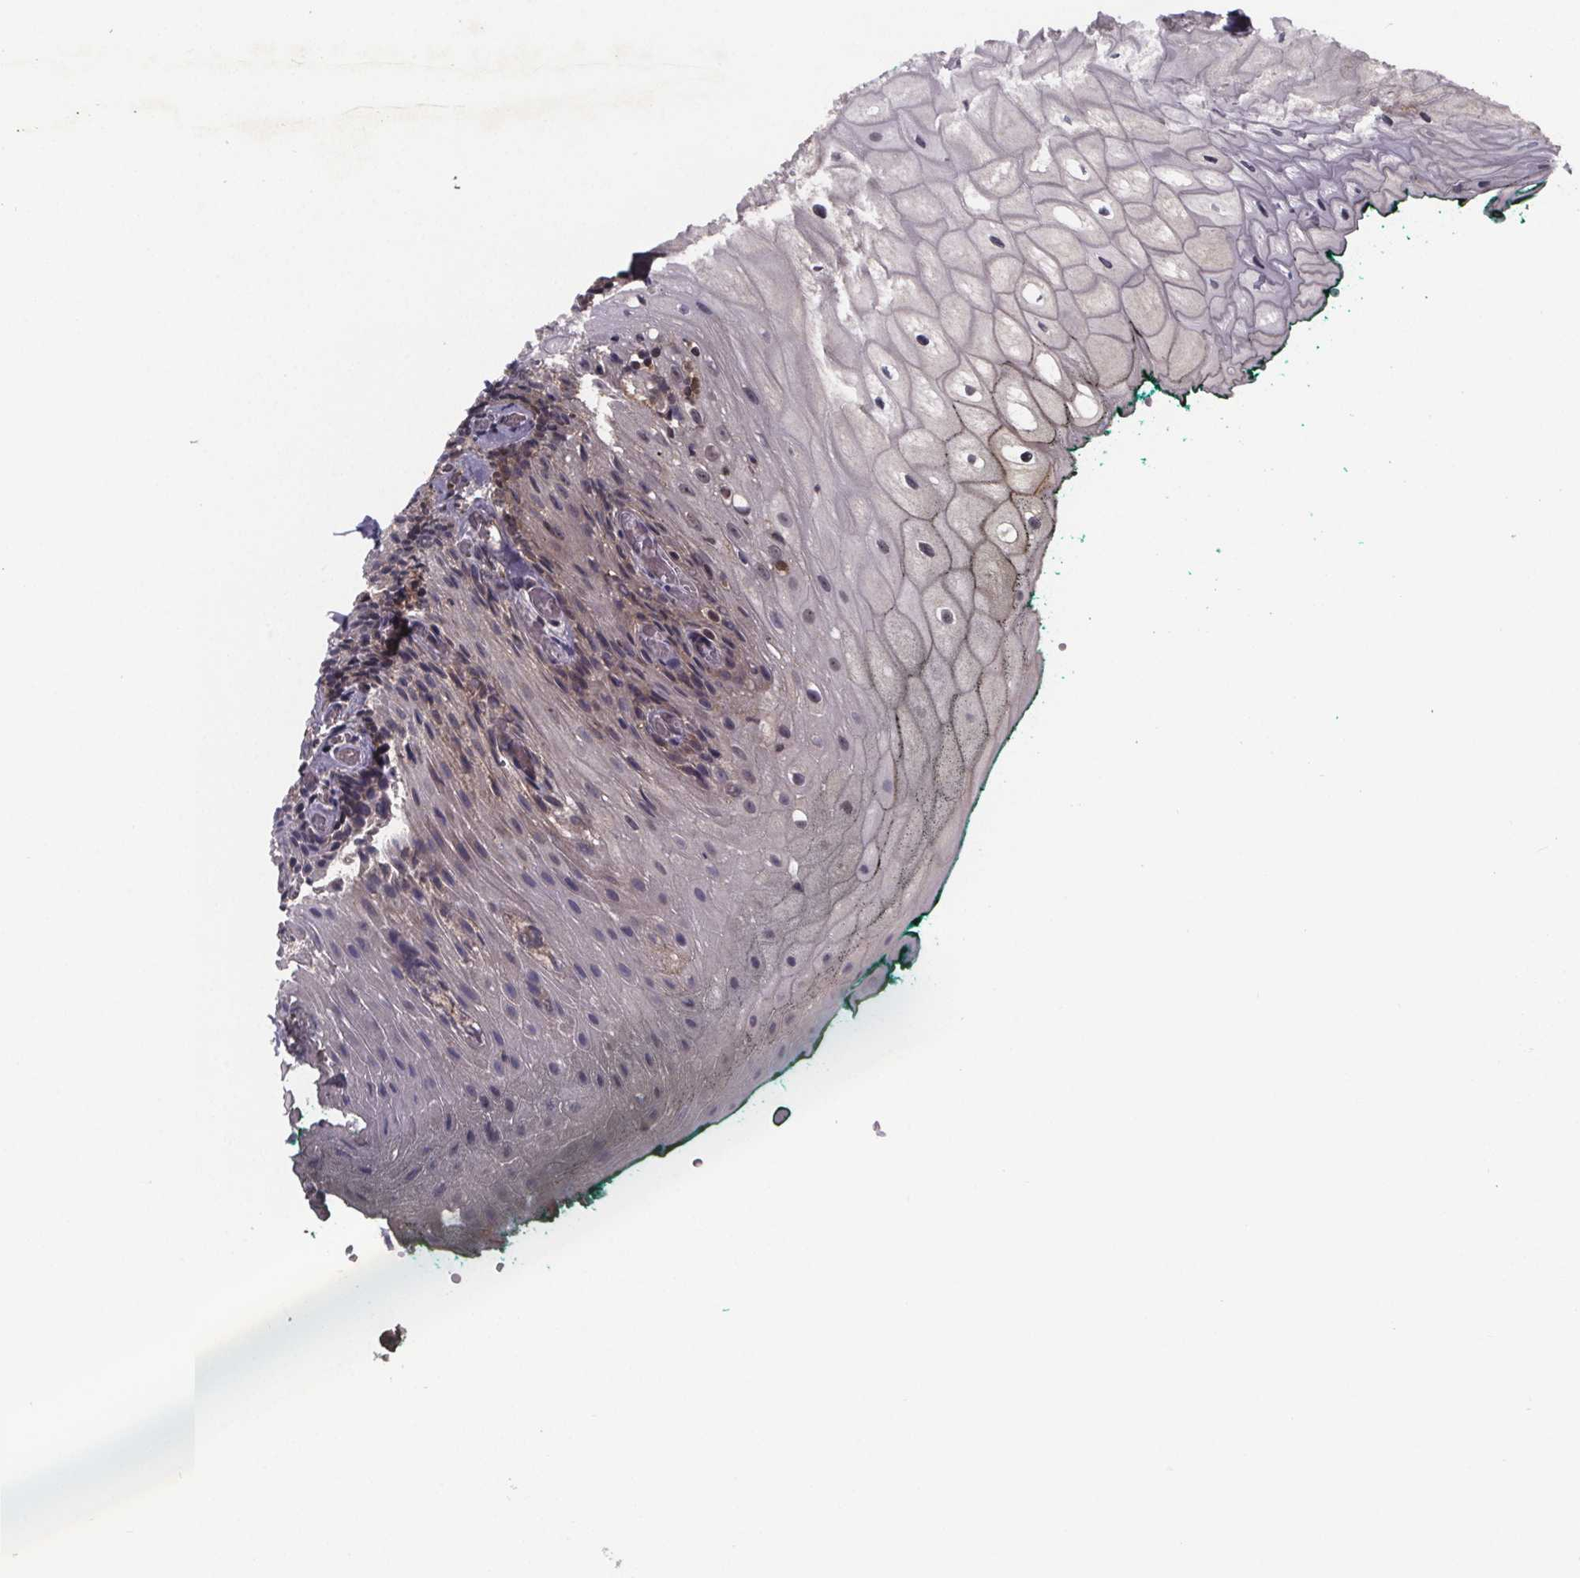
{"staining": {"intensity": "weak", "quantity": "25%-75%", "location": "cytoplasmic/membranous,nuclear"}, "tissue": "oral mucosa", "cell_type": "Squamous epithelial cells", "image_type": "normal", "snomed": [{"axis": "morphology", "description": "Normal tissue, NOS"}, {"axis": "topography", "description": "Oral tissue"}, {"axis": "topography", "description": "Head-Neck"}], "caption": "Immunohistochemistry (IHC) staining of normal oral mucosa, which reveals low levels of weak cytoplasmic/membranous,nuclear expression in about 25%-75% of squamous epithelial cells indicating weak cytoplasmic/membranous,nuclear protein positivity. The staining was performed using DAB (3,3'-diaminobenzidine) (brown) for protein detection and nuclei were counterstained in hematoxylin (blue).", "gene": "FN3KRP", "patient": {"sex": "female", "age": 68}}